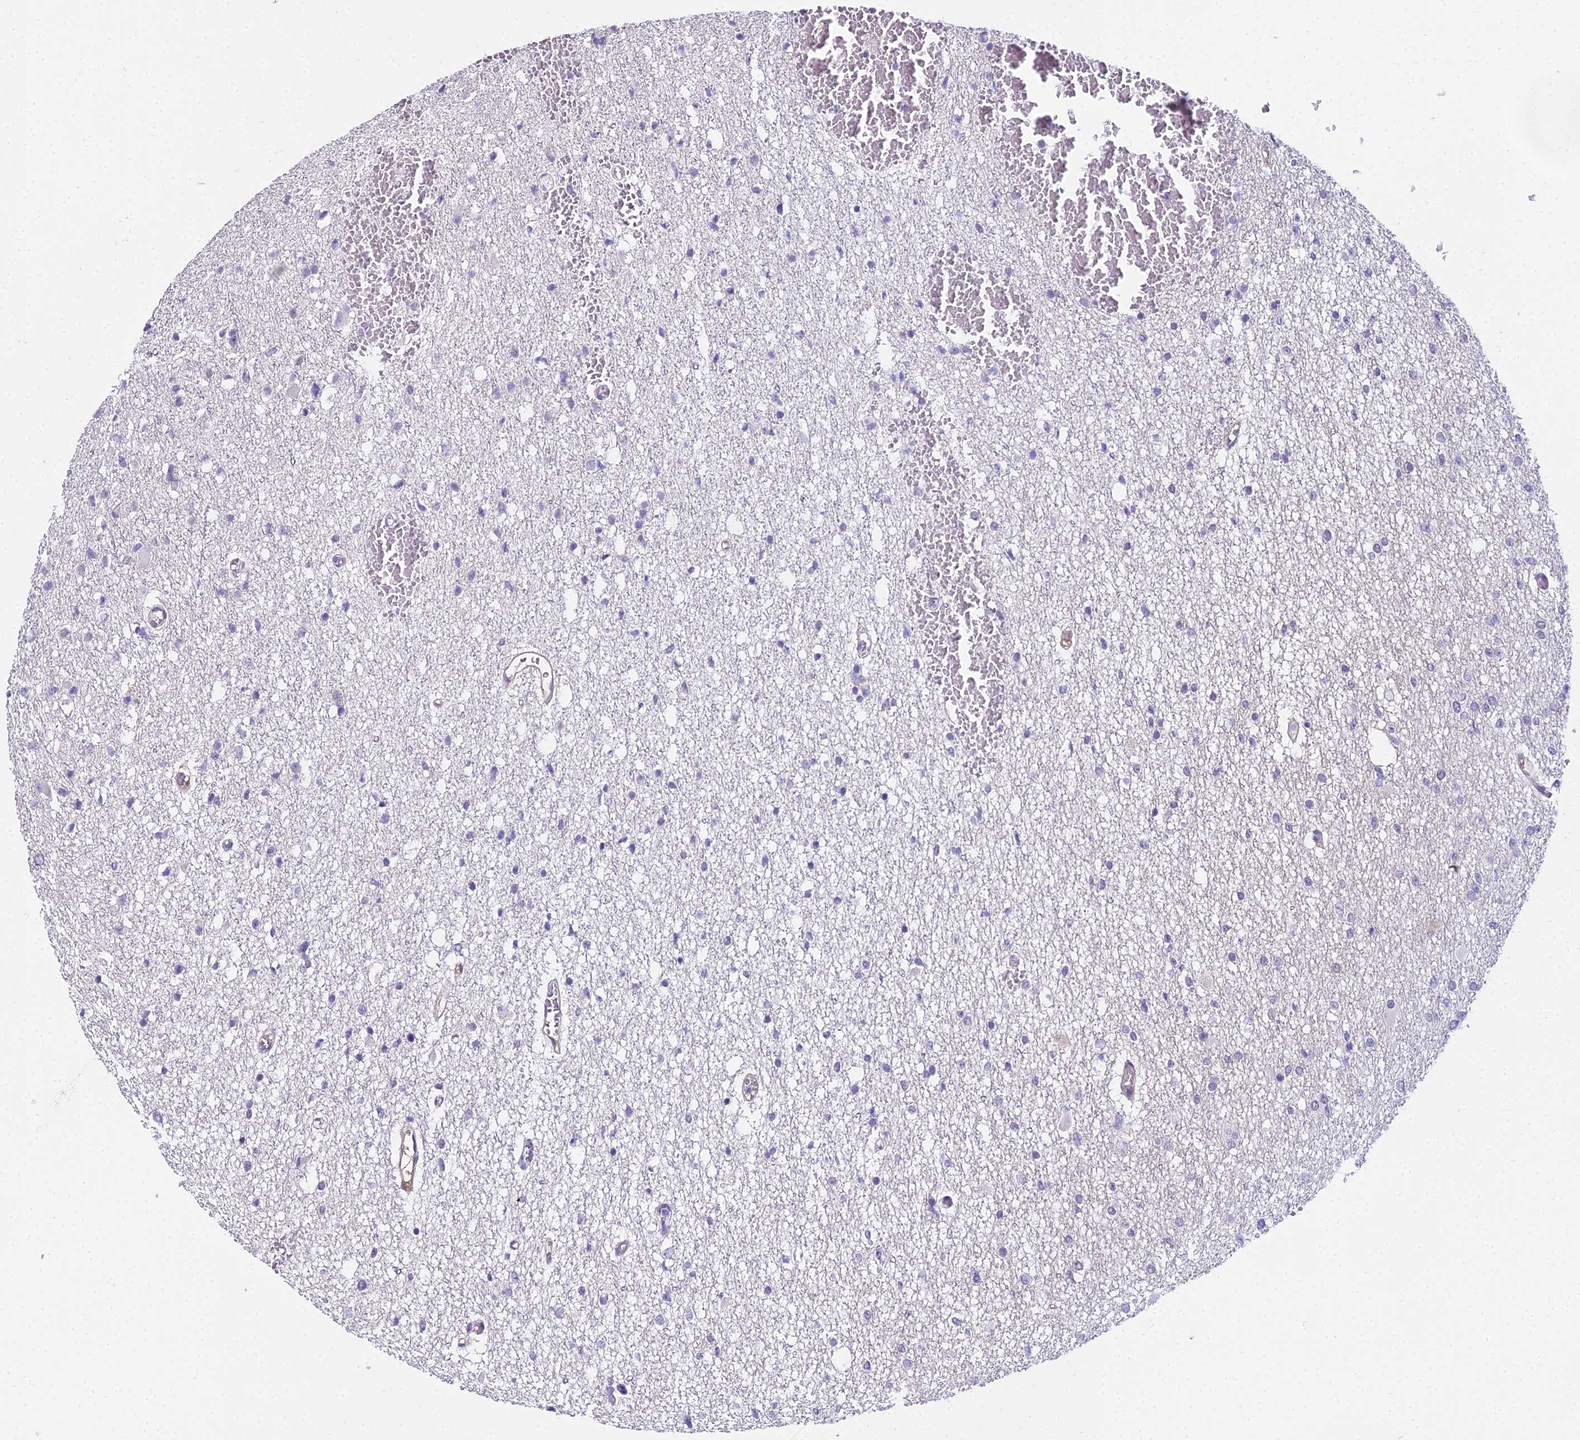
{"staining": {"intensity": "negative", "quantity": "none", "location": "none"}, "tissue": "glioma", "cell_type": "Tumor cells", "image_type": "cancer", "snomed": [{"axis": "morphology", "description": "Glioma, malignant, Low grade"}, {"axis": "topography", "description": "Brain"}], "caption": "A high-resolution histopathology image shows immunohistochemistry staining of glioma, which displays no significant positivity in tumor cells.", "gene": "MAT2A", "patient": {"sex": "female", "age": 22}}